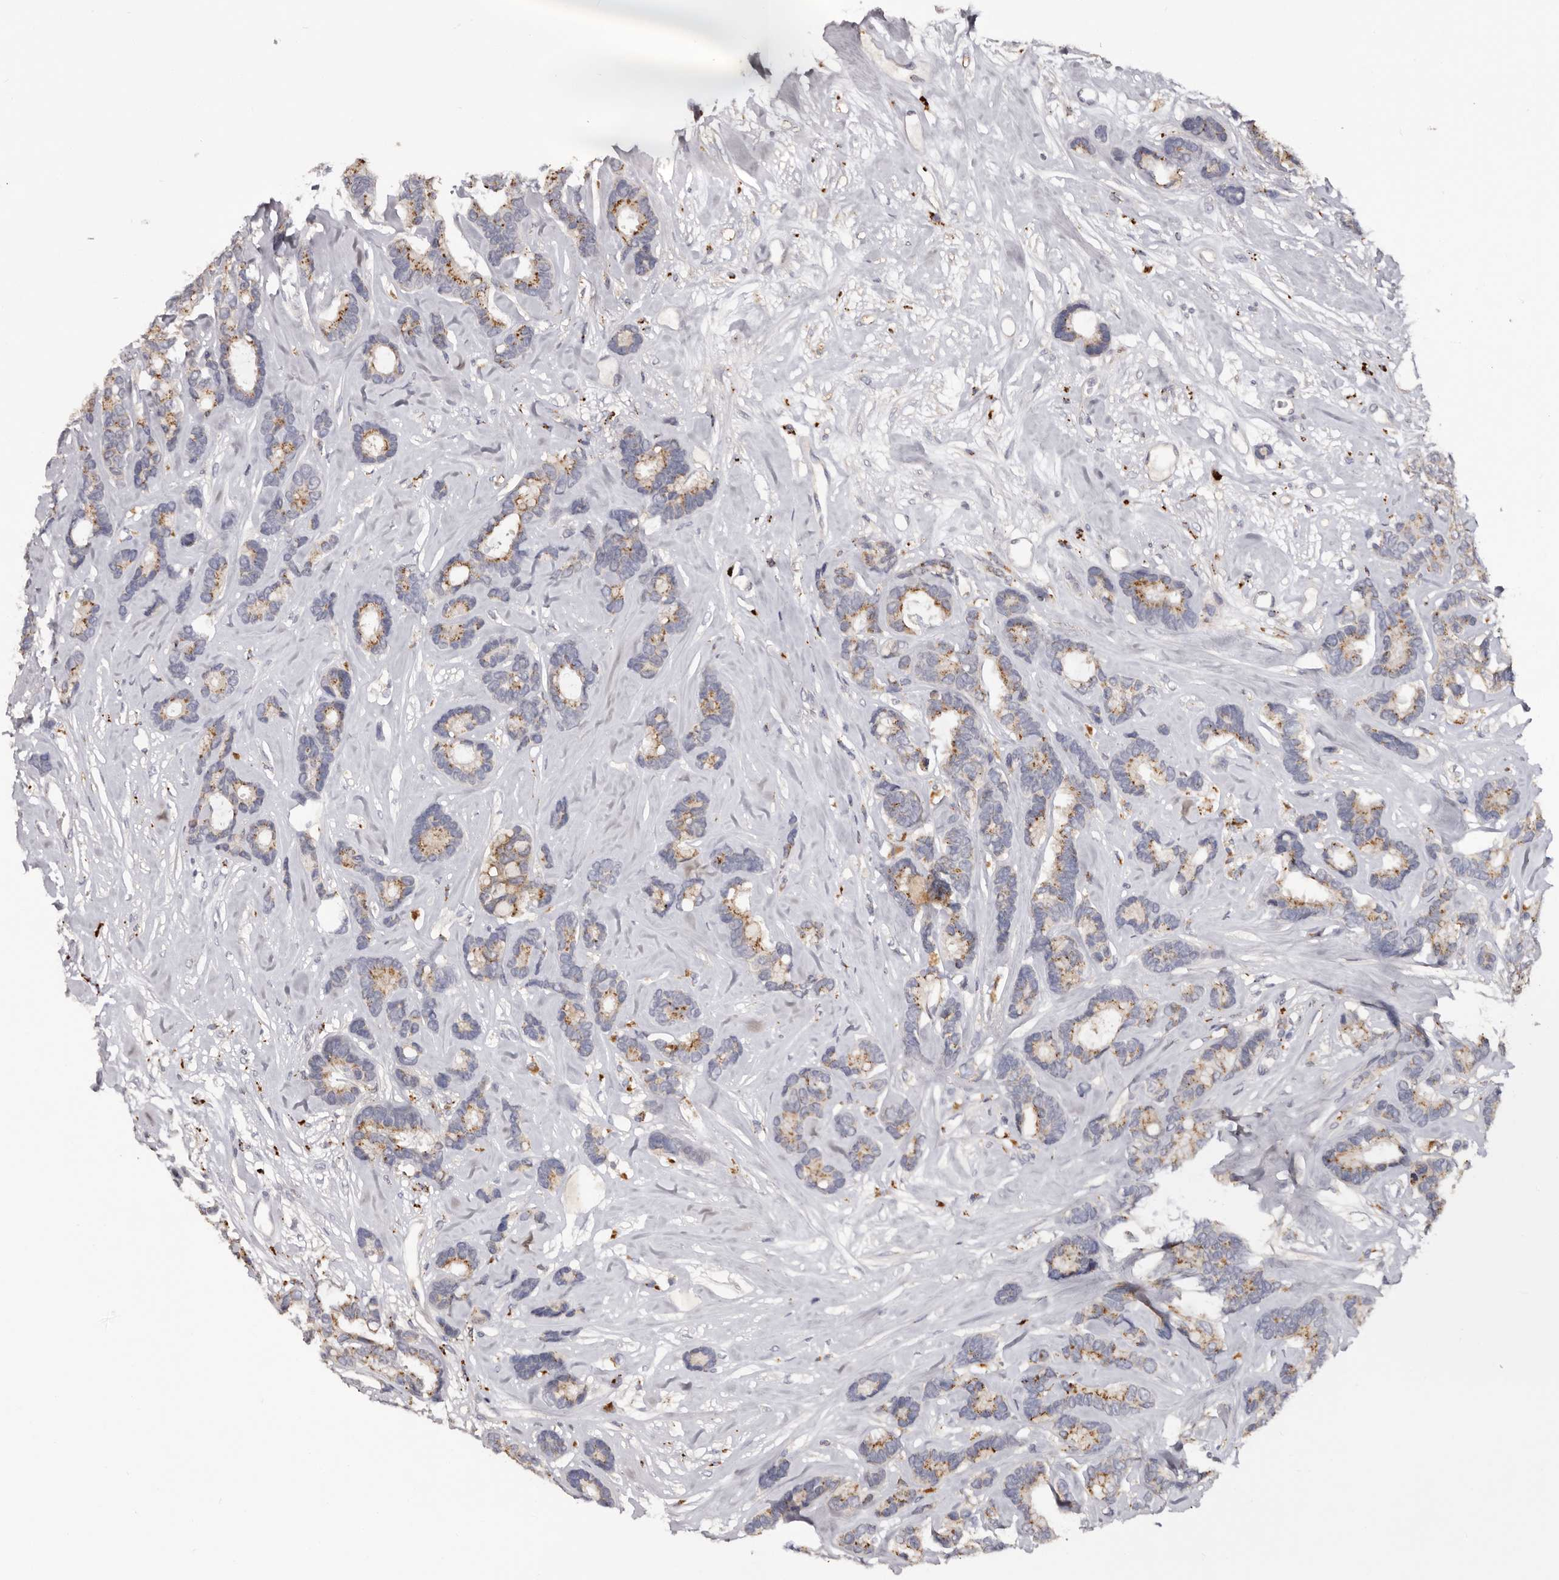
{"staining": {"intensity": "moderate", "quantity": ">75%", "location": "cytoplasmic/membranous"}, "tissue": "breast cancer", "cell_type": "Tumor cells", "image_type": "cancer", "snomed": [{"axis": "morphology", "description": "Duct carcinoma"}, {"axis": "topography", "description": "Breast"}], "caption": "A medium amount of moderate cytoplasmic/membranous positivity is present in approximately >75% of tumor cells in breast invasive ductal carcinoma tissue.", "gene": "DAP", "patient": {"sex": "female", "age": 87}}